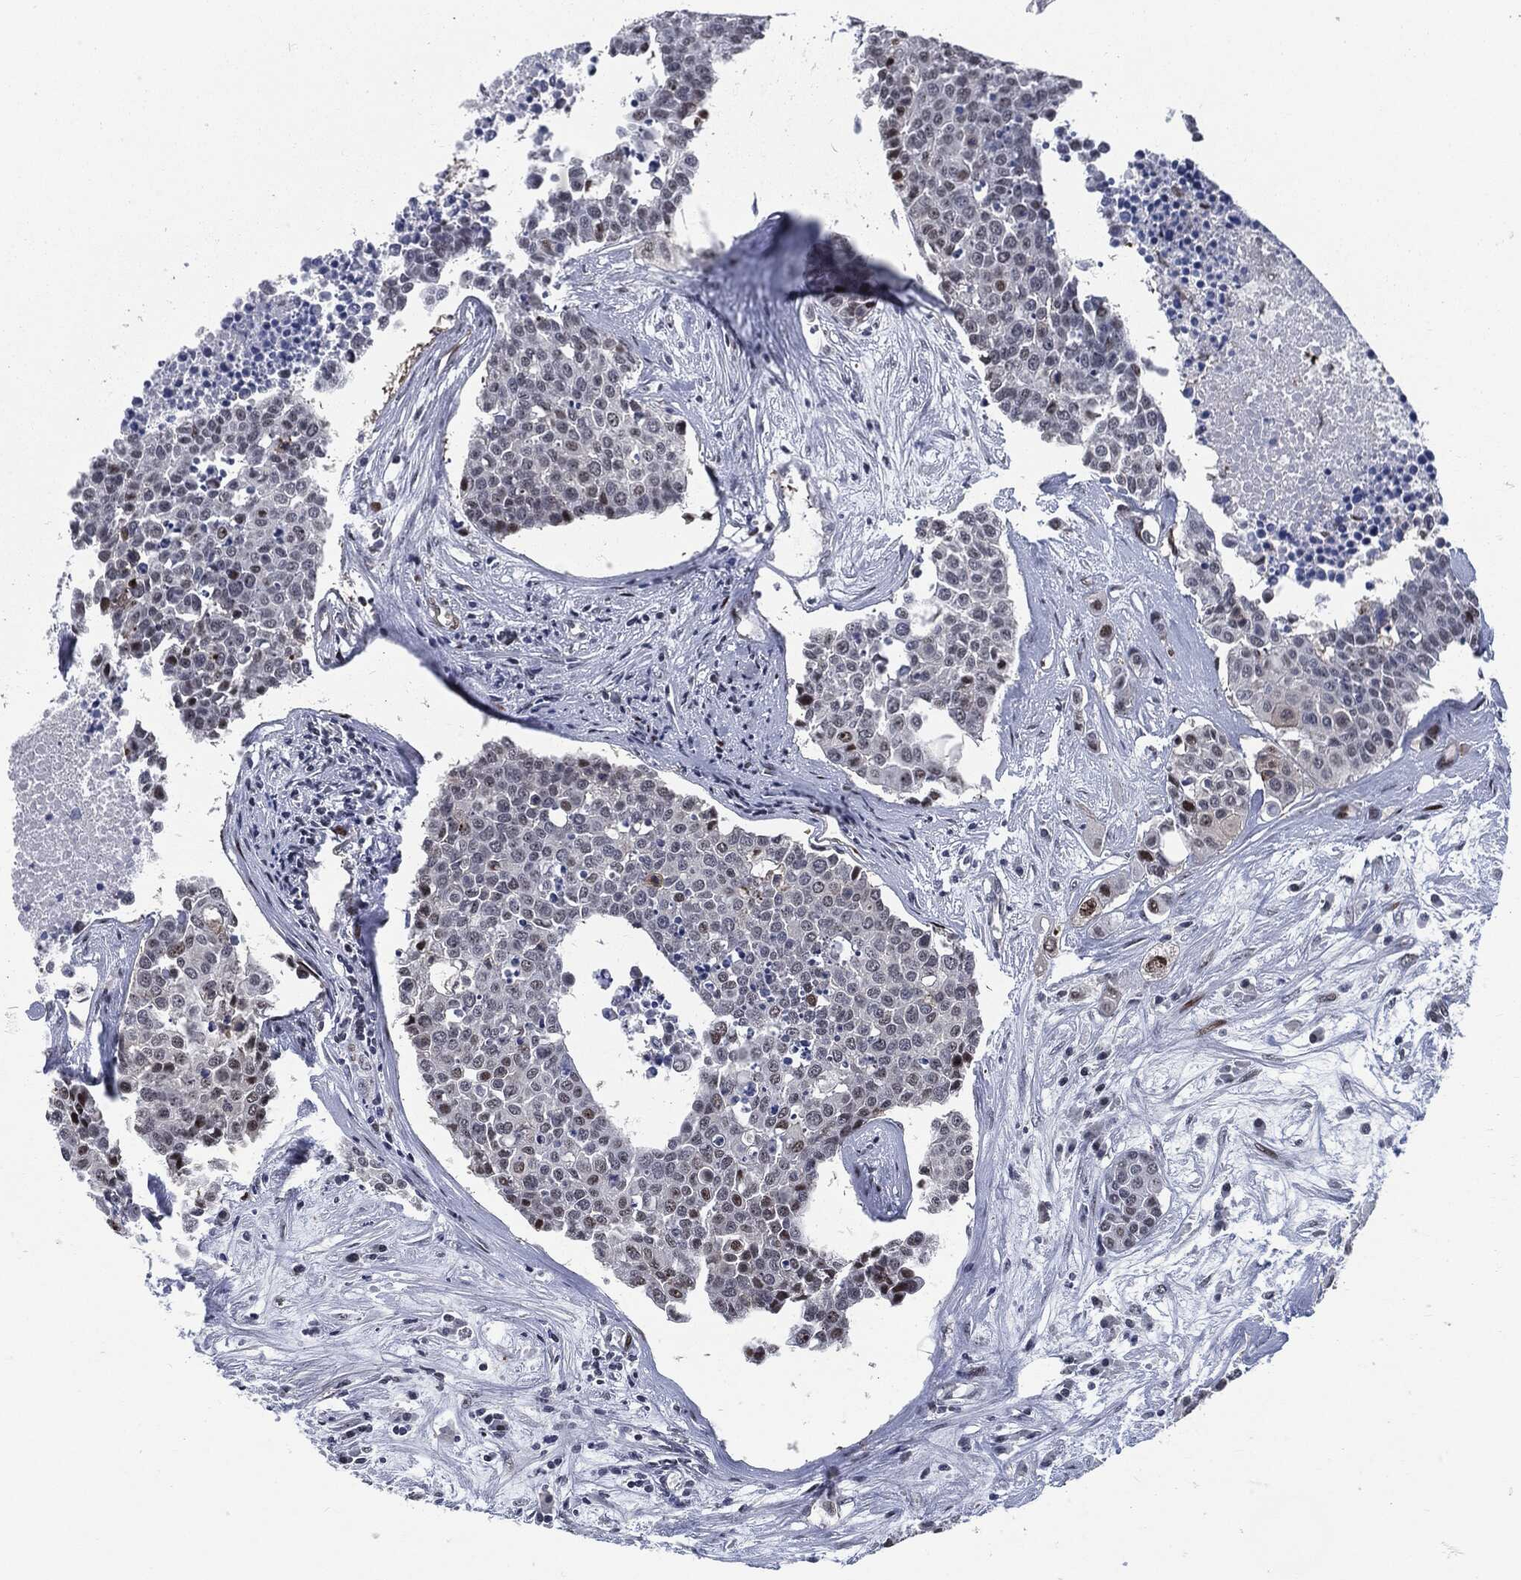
{"staining": {"intensity": "weak", "quantity": "<25%", "location": "nuclear"}, "tissue": "carcinoid", "cell_type": "Tumor cells", "image_type": "cancer", "snomed": [{"axis": "morphology", "description": "Carcinoid, malignant, NOS"}, {"axis": "topography", "description": "Colon"}], "caption": "There is no significant staining in tumor cells of carcinoid (malignant). (Immunohistochemistry (ihc), brightfield microscopy, high magnification).", "gene": "AKT2", "patient": {"sex": "male", "age": 81}}